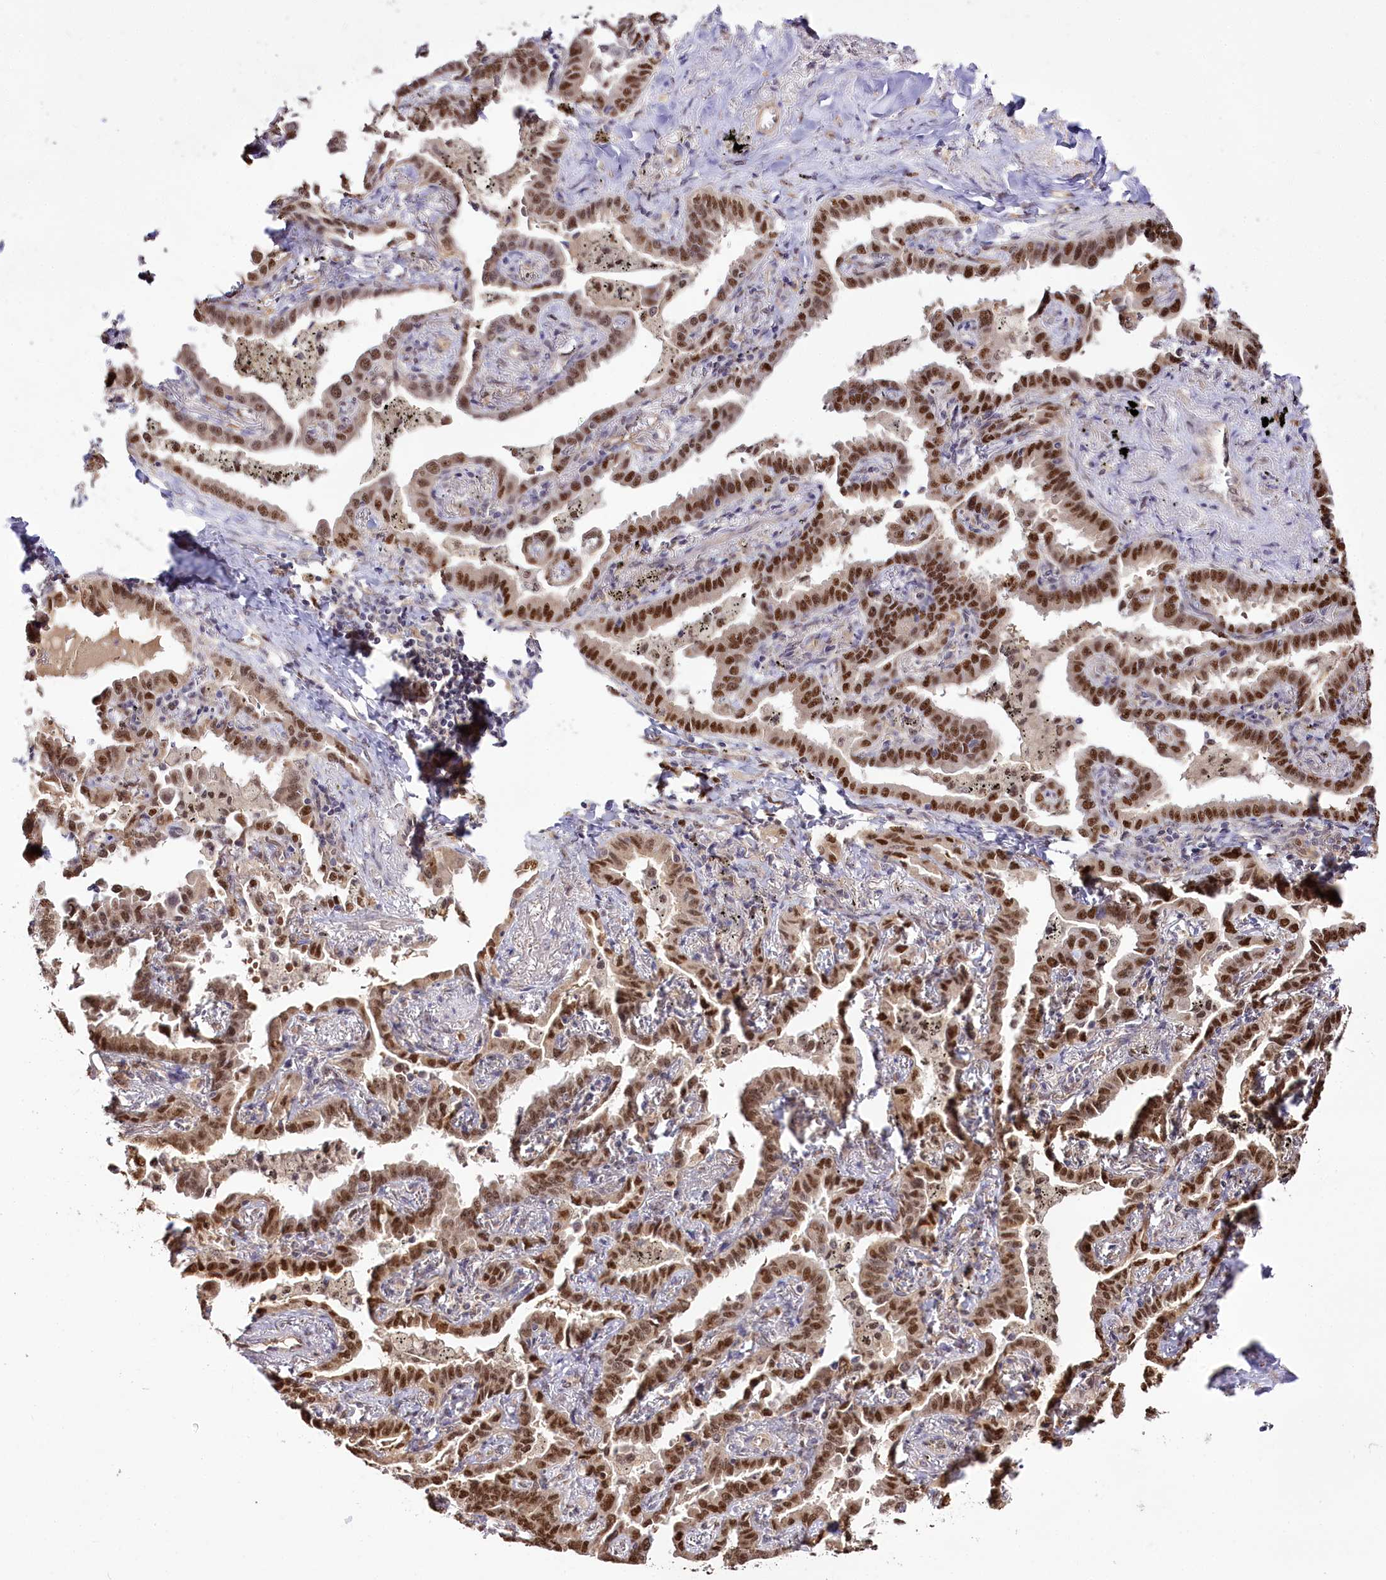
{"staining": {"intensity": "strong", "quantity": ">75%", "location": "nuclear"}, "tissue": "lung cancer", "cell_type": "Tumor cells", "image_type": "cancer", "snomed": [{"axis": "morphology", "description": "Adenocarcinoma, NOS"}, {"axis": "topography", "description": "Lung"}], "caption": "Immunohistochemistry (DAB) staining of adenocarcinoma (lung) reveals strong nuclear protein expression in approximately >75% of tumor cells.", "gene": "GNL3L", "patient": {"sex": "male", "age": 67}}